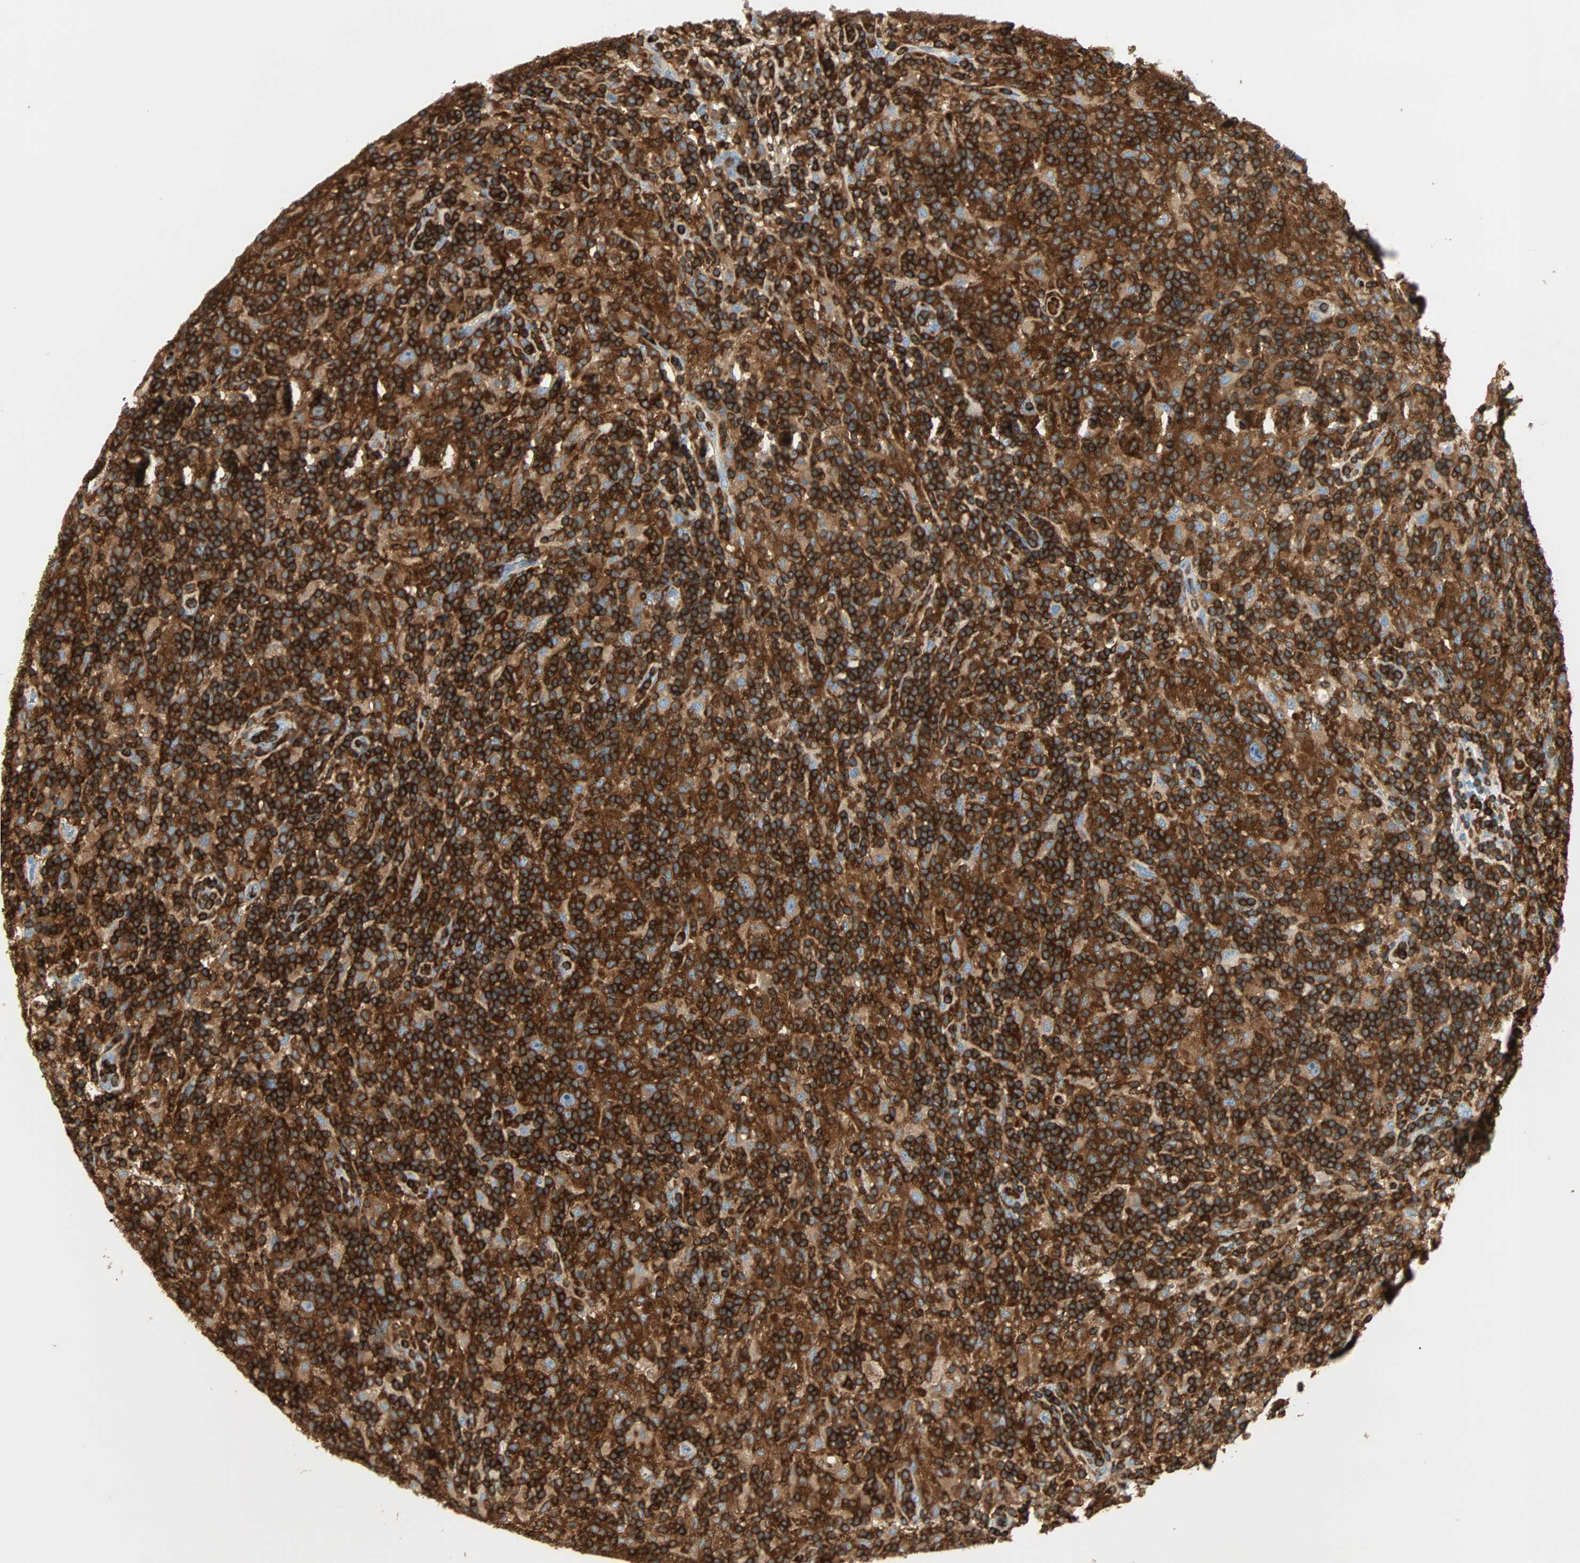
{"staining": {"intensity": "strong", "quantity": ">75%", "location": "cytoplasmic/membranous"}, "tissue": "lymphoma", "cell_type": "Tumor cells", "image_type": "cancer", "snomed": [{"axis": "morphology", "description": "Hodgkin's disease, NOS"}, {"axis": "topography", "description": "Lymph node"}], "caption": "Human Hodgkin's disease stained with a protein marker demonstrates strong staining in tumor cells.", "gene": "FMNL1", "patient": {"sex": "male", "age": 70}}